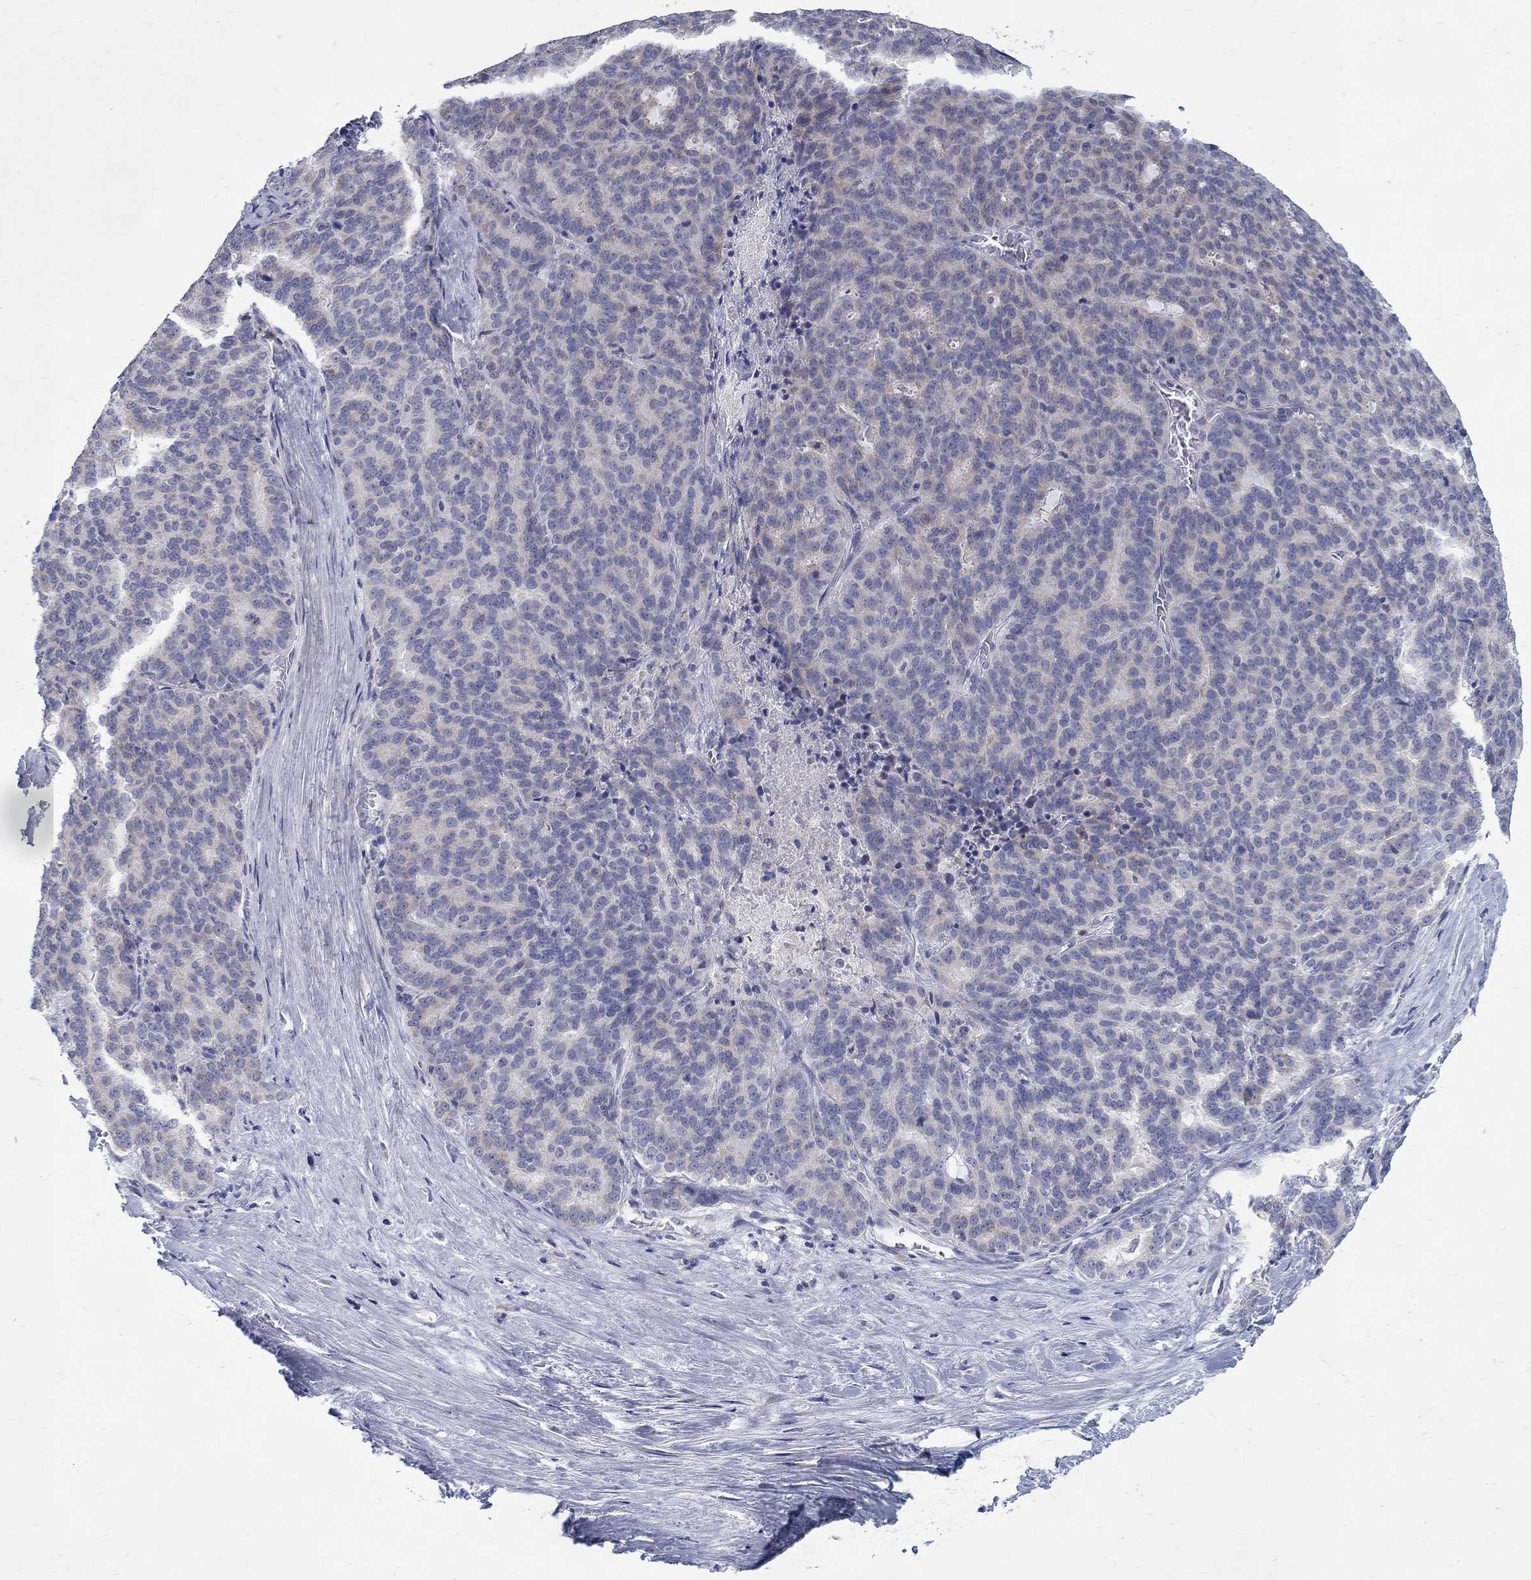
{"staining": {"intensity": "negative", "quantity": "none", "location": "none"}, "tissue": "liver cancer", "cell_type": "Tumor cells", "image_type": "cancer", "snomed": [{"axis": "morphology", "description": "Cholangiocarcinoma"}, {"axis": "topography", "description": "Liver"}], "caption": "This photomicrograph is of liver cancer (cholangiocarcinoma) stained with immunohistochemistry (IHC) to label a protein in brown with the nuclei are counter-stained blue. There is no staining in tumor cells. (DAB immunohistochemistry (IHC) with hematoxylin counter stain).", "gene": "ABCA4", "patient": {"sex": "female", "age": 47}}